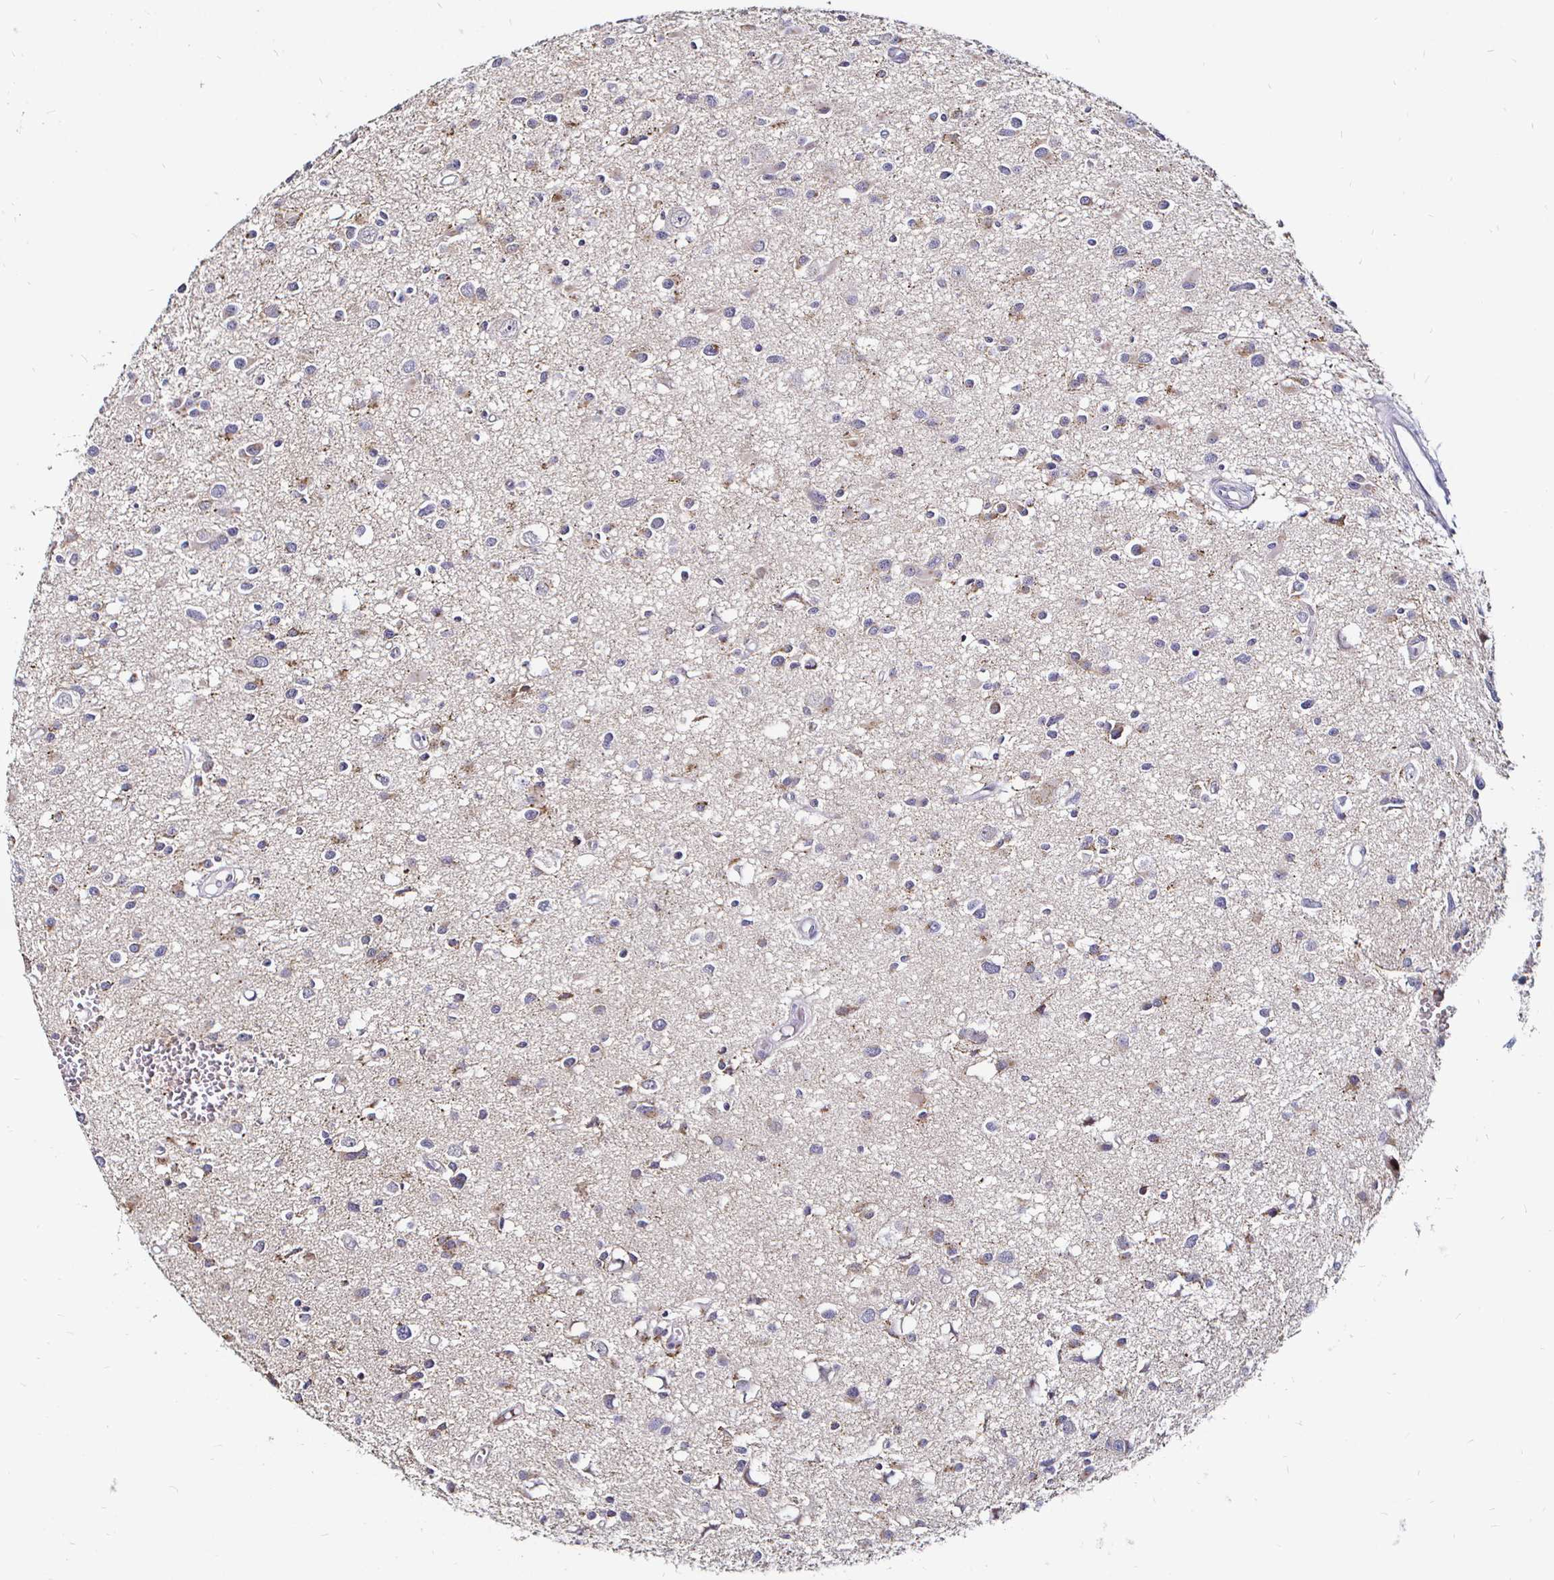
{"staining": {"intensity": "weak", "quantity": "<25%", "location": "cytoplasmic/membranous"}, "tissue": "glioma", "cell_type": "Tumor cells", "image_type": "cancer", "snomed": [{"axis": "morphology", "description": "Glioma, malignant, High grade"}, {"axis": "topography", "description": "Brain"}], "caption": "Immunohistochemical staining of human malignant high-grade glioma exhibits no significant expression in tumor cells.", "gene": "ATG3", "patient": {"sex": "male", "age": 54}}